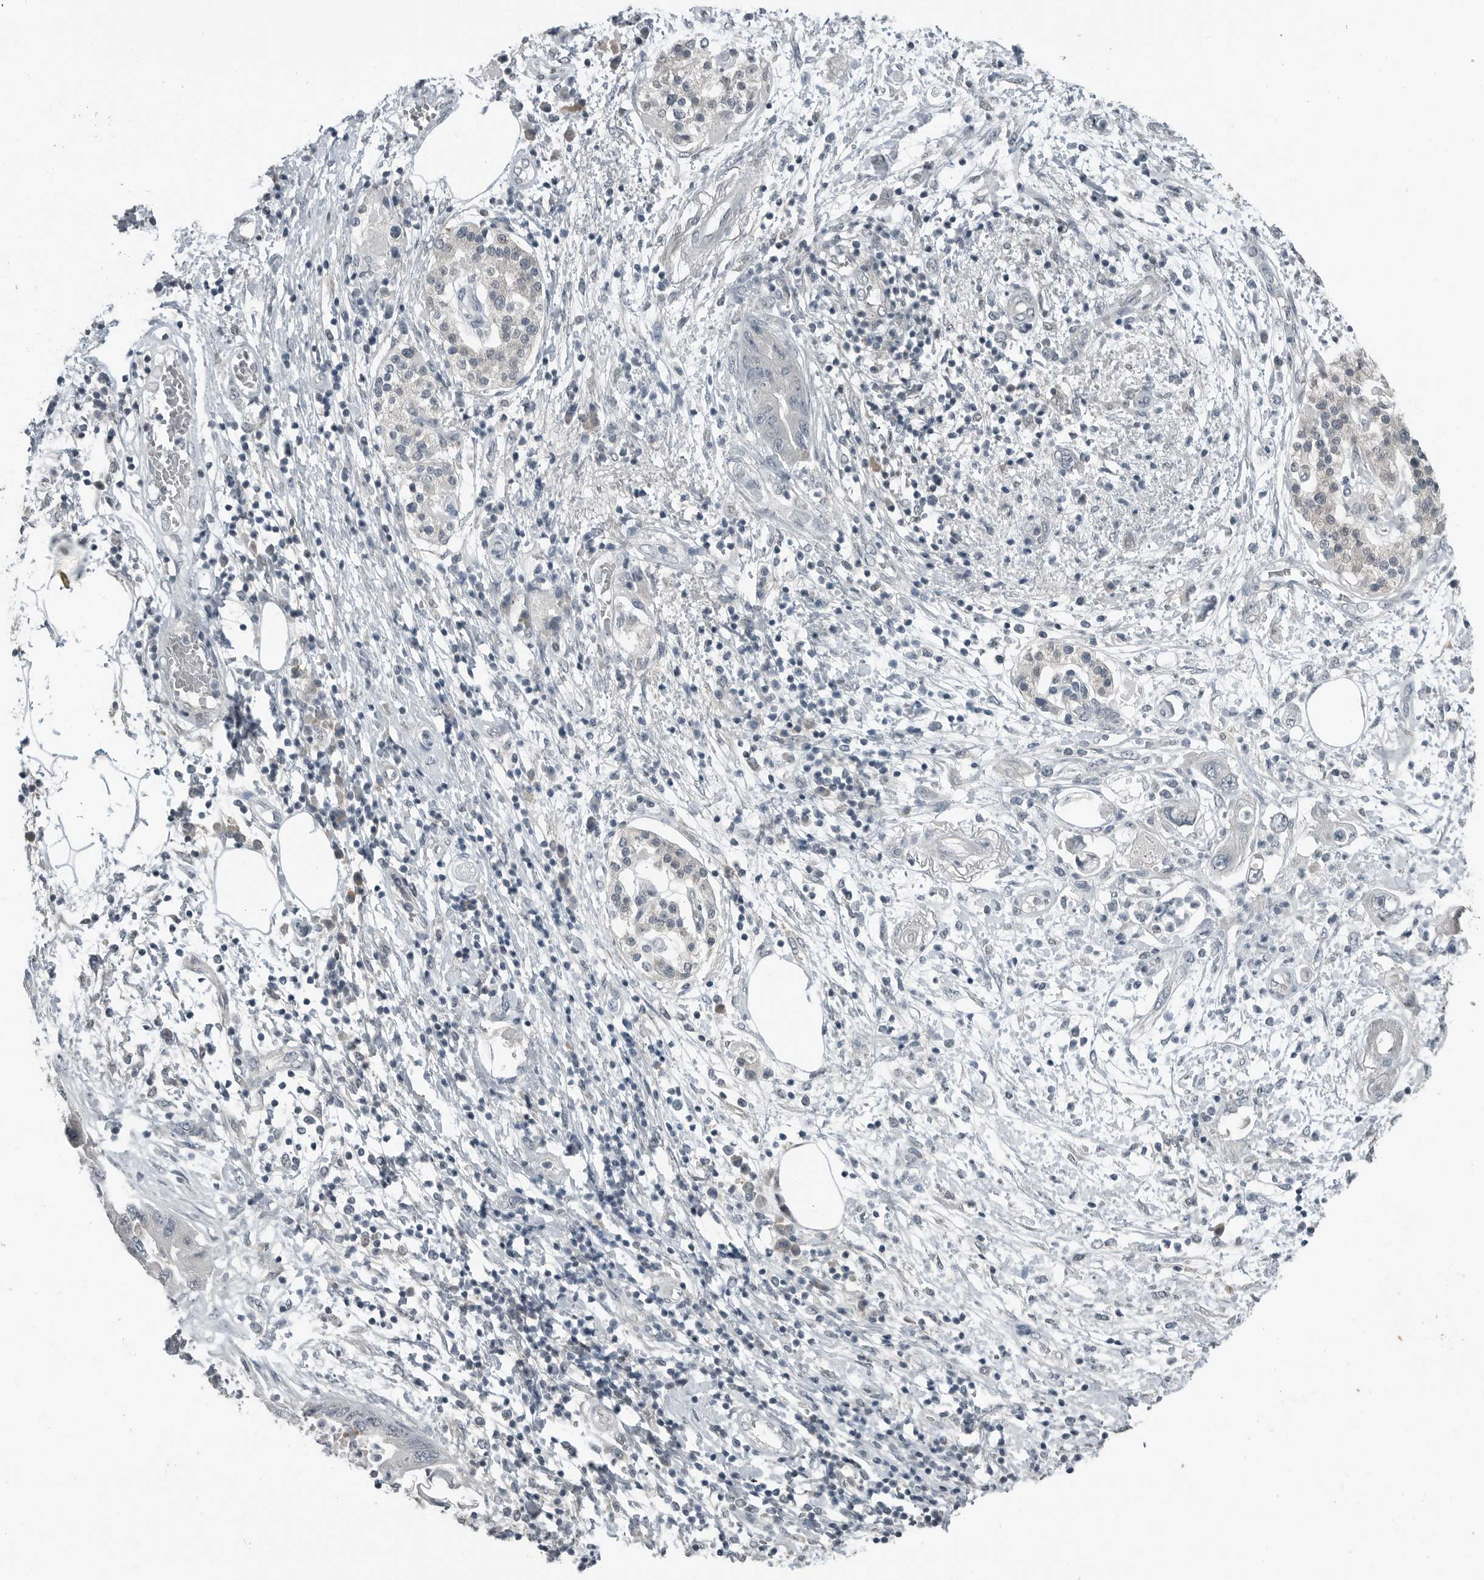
{"staining": {"intensity": "negative", "quantity": "none", "location": "none"}, "tissue": "pancreatic cancer", "cell_type": "Tumor cells", "image_type": "cancer", "snomed": [{"axis": "morphology", "description": "Adenocarcinoma, NOS"}, {"axis": "topography", "description": "Pancreas"}], "caption": "IHC histopathology image of neoplastic tissue: pancreatic cancer (adenocarcinoma) stained with DAB shows no significant protein expression in tumor cells. (Stains: DAB (3,3'-diaminobenzidine) immunohistochemistry (IHC) with hematoxylin counter stain, Microscopy: brightfield microscopy at high magnification).", "gene": "KYAT1", "patient": {"sex": "female", "age": 73}}